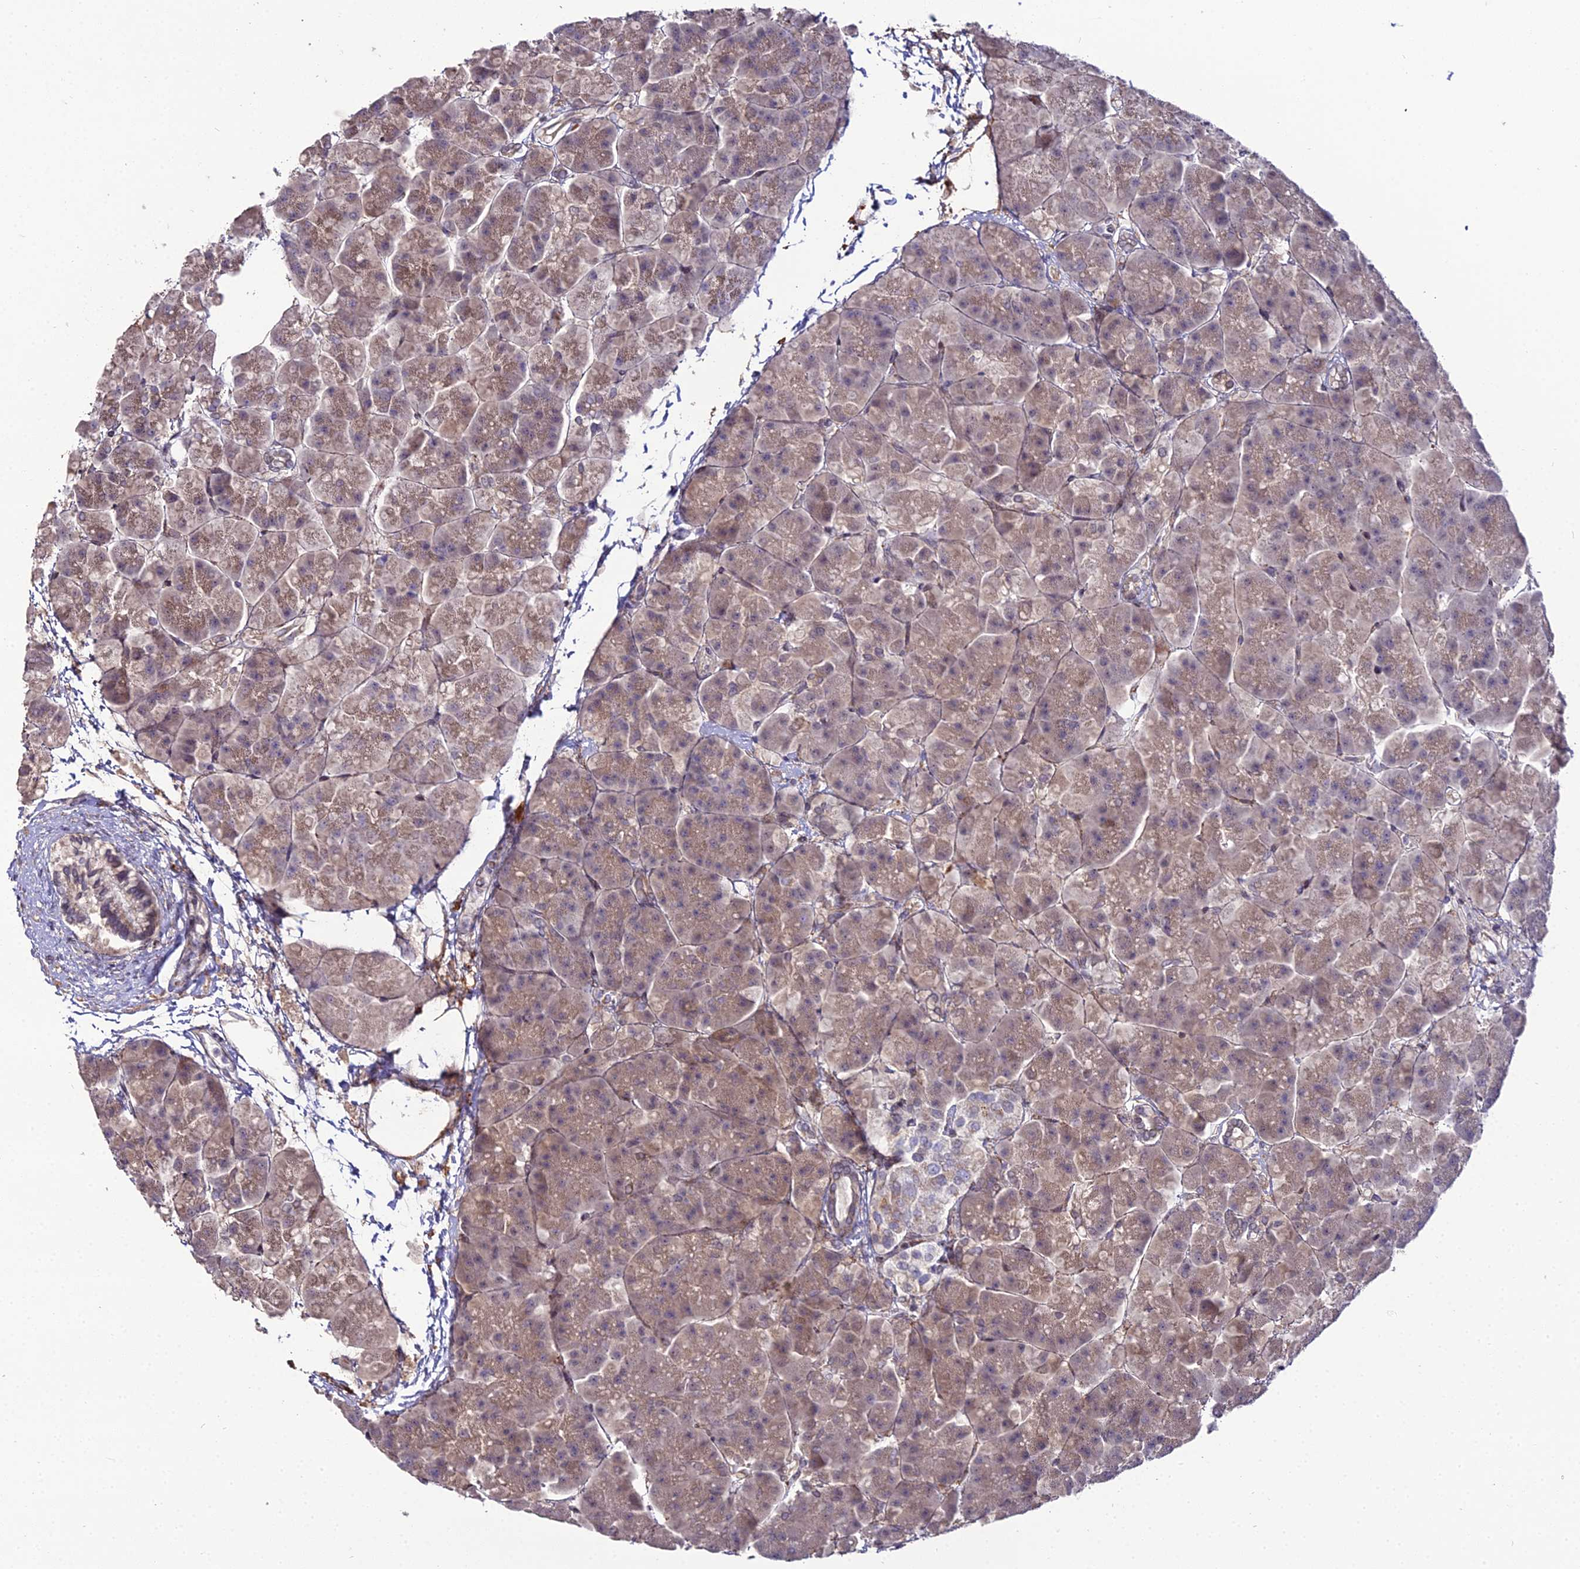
{"staining": {"intensity": "weak", "quantity": ">75%", "location": "cytoplasmic/membranous"}, "tissue": "pancreas", "cell_type": "Exocrine glandular cells", "image_type": "normal", "snomed": [{"axis": "morphology", "description": "Normal tissue, NOS"}, {"axis": "topography", "description": "Pancreas"}], "caption": "IHC (DAB) staining of unremarkable pancreas displays weak cytoplasmic/membranous protein positivity in approximately >75% of exocrine glandular cells.", "gene": "TROAP", "patient": {"sex": "female", "age": 70}}